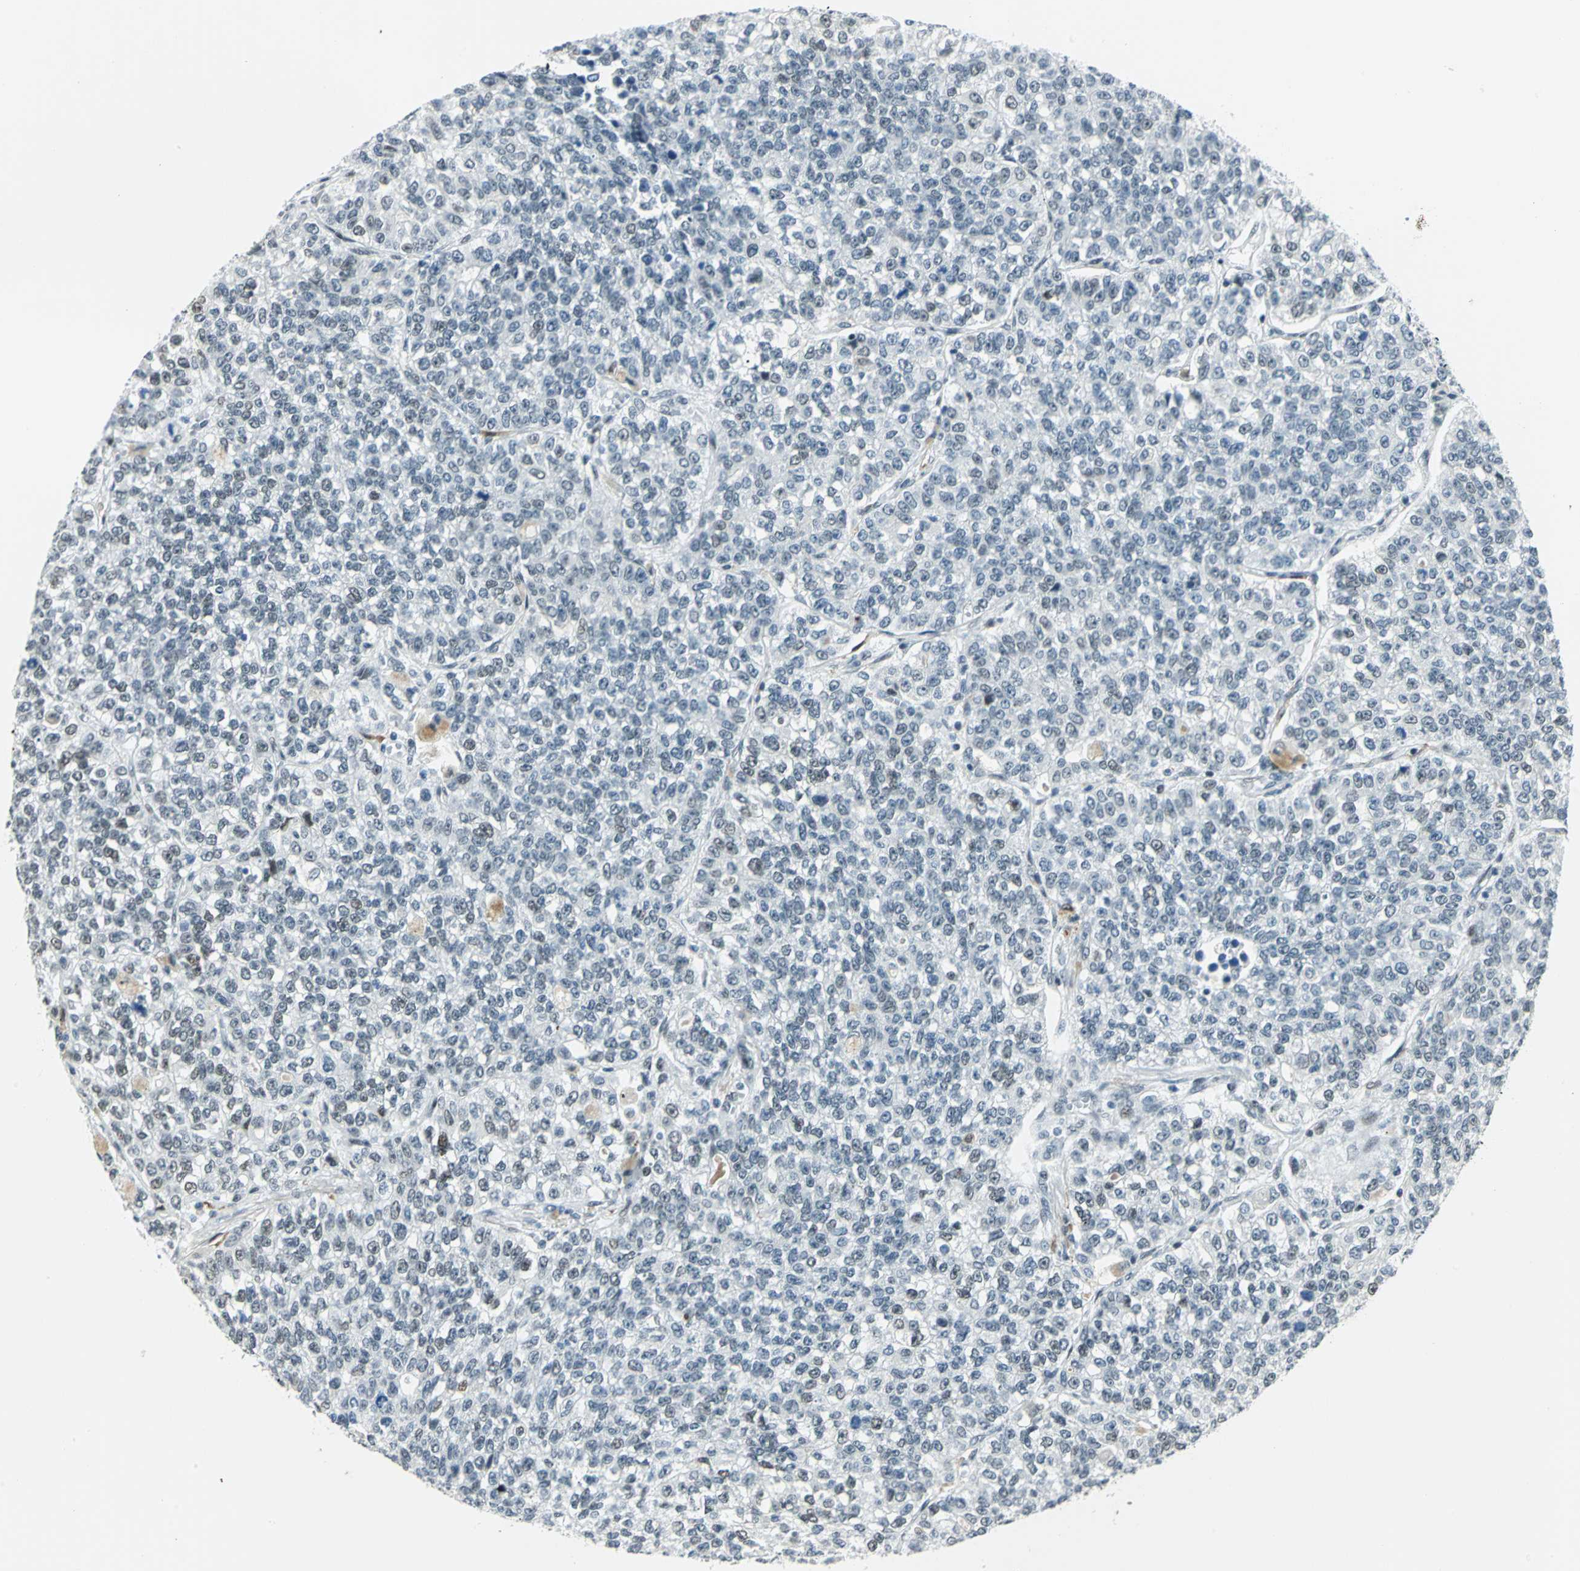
{"staining": {"intensity": "negative", "quantity": "none", "location": "none"}, "tissue": "lung cancer", "cell_type": "Tumor cells", "image_type": "cancer", "snomed": [{"axis": "morphology", "description": "Adenocarcinoma, NOS"}, {"axis": "topography", "description": "Lung"}], "caption": "Lung cancer was stained to show a protein in brown. There is no significant positivity in tumor cells.", "gene": "MTMR10", "patient": {"sex": "male", "age": 49}}